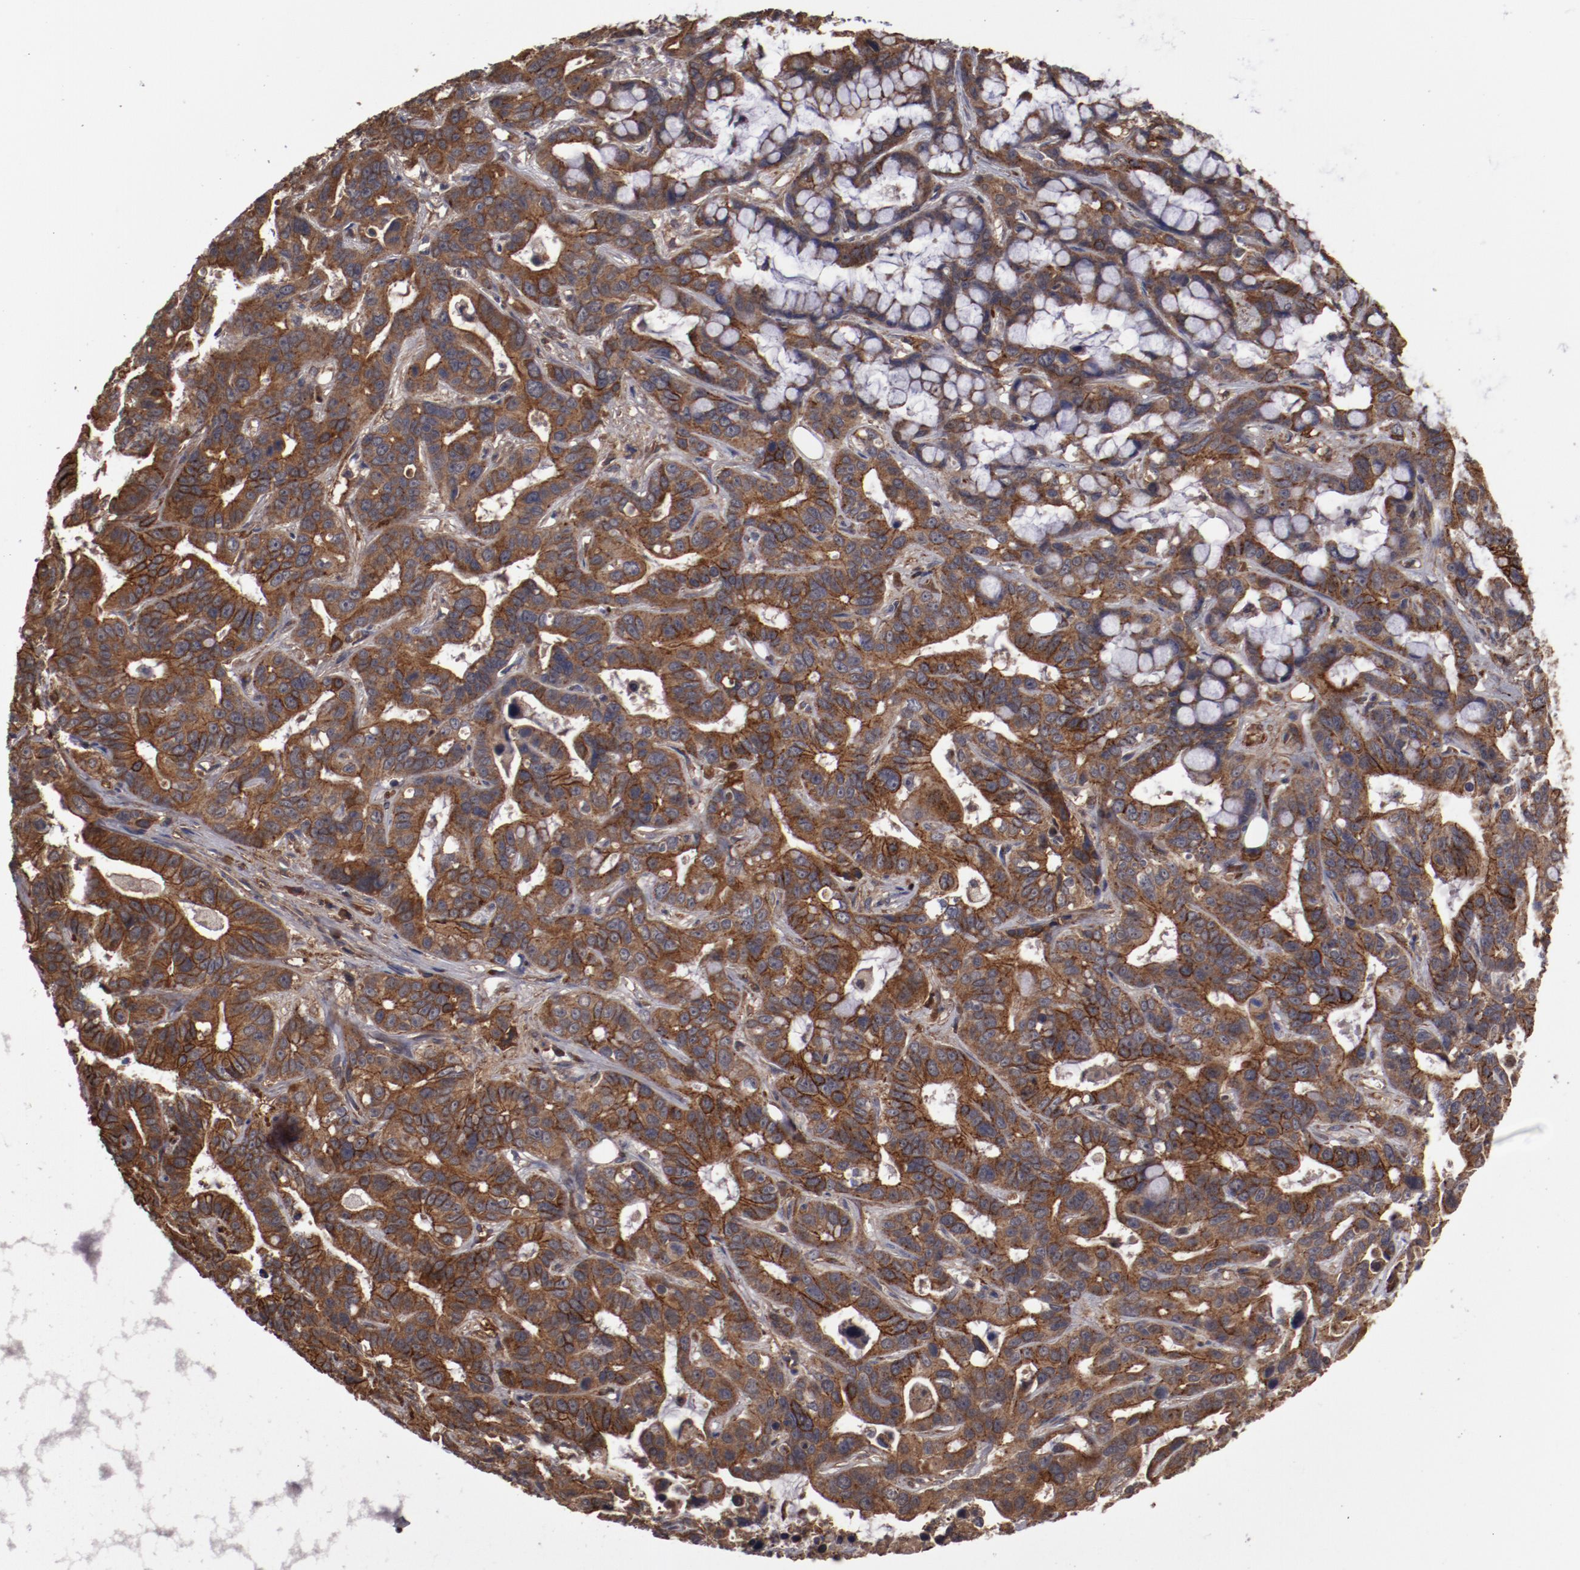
{"staining": {"intensity": "strong", "quantity": ">75%", "location": "cytoplasmic/membranous"}, "tissue": "liver cancer", "cell_type": "Tumor cells", "image_type": "cancer", "snomed": [{"axis": "morphology", "description": "Cholangiocarcinoma"}, {"axis": "topography", "description": "Liver"}], "caption": "High-power microscopy captured an immunohistochemistry (IHC) photomicrograph of liver cancer, revealing strong cytoplasmic/membranous expression in about >75% of tumor cells.", "gene": "RPS6KA6", "patient": {"sex": "female", "age": 65}}